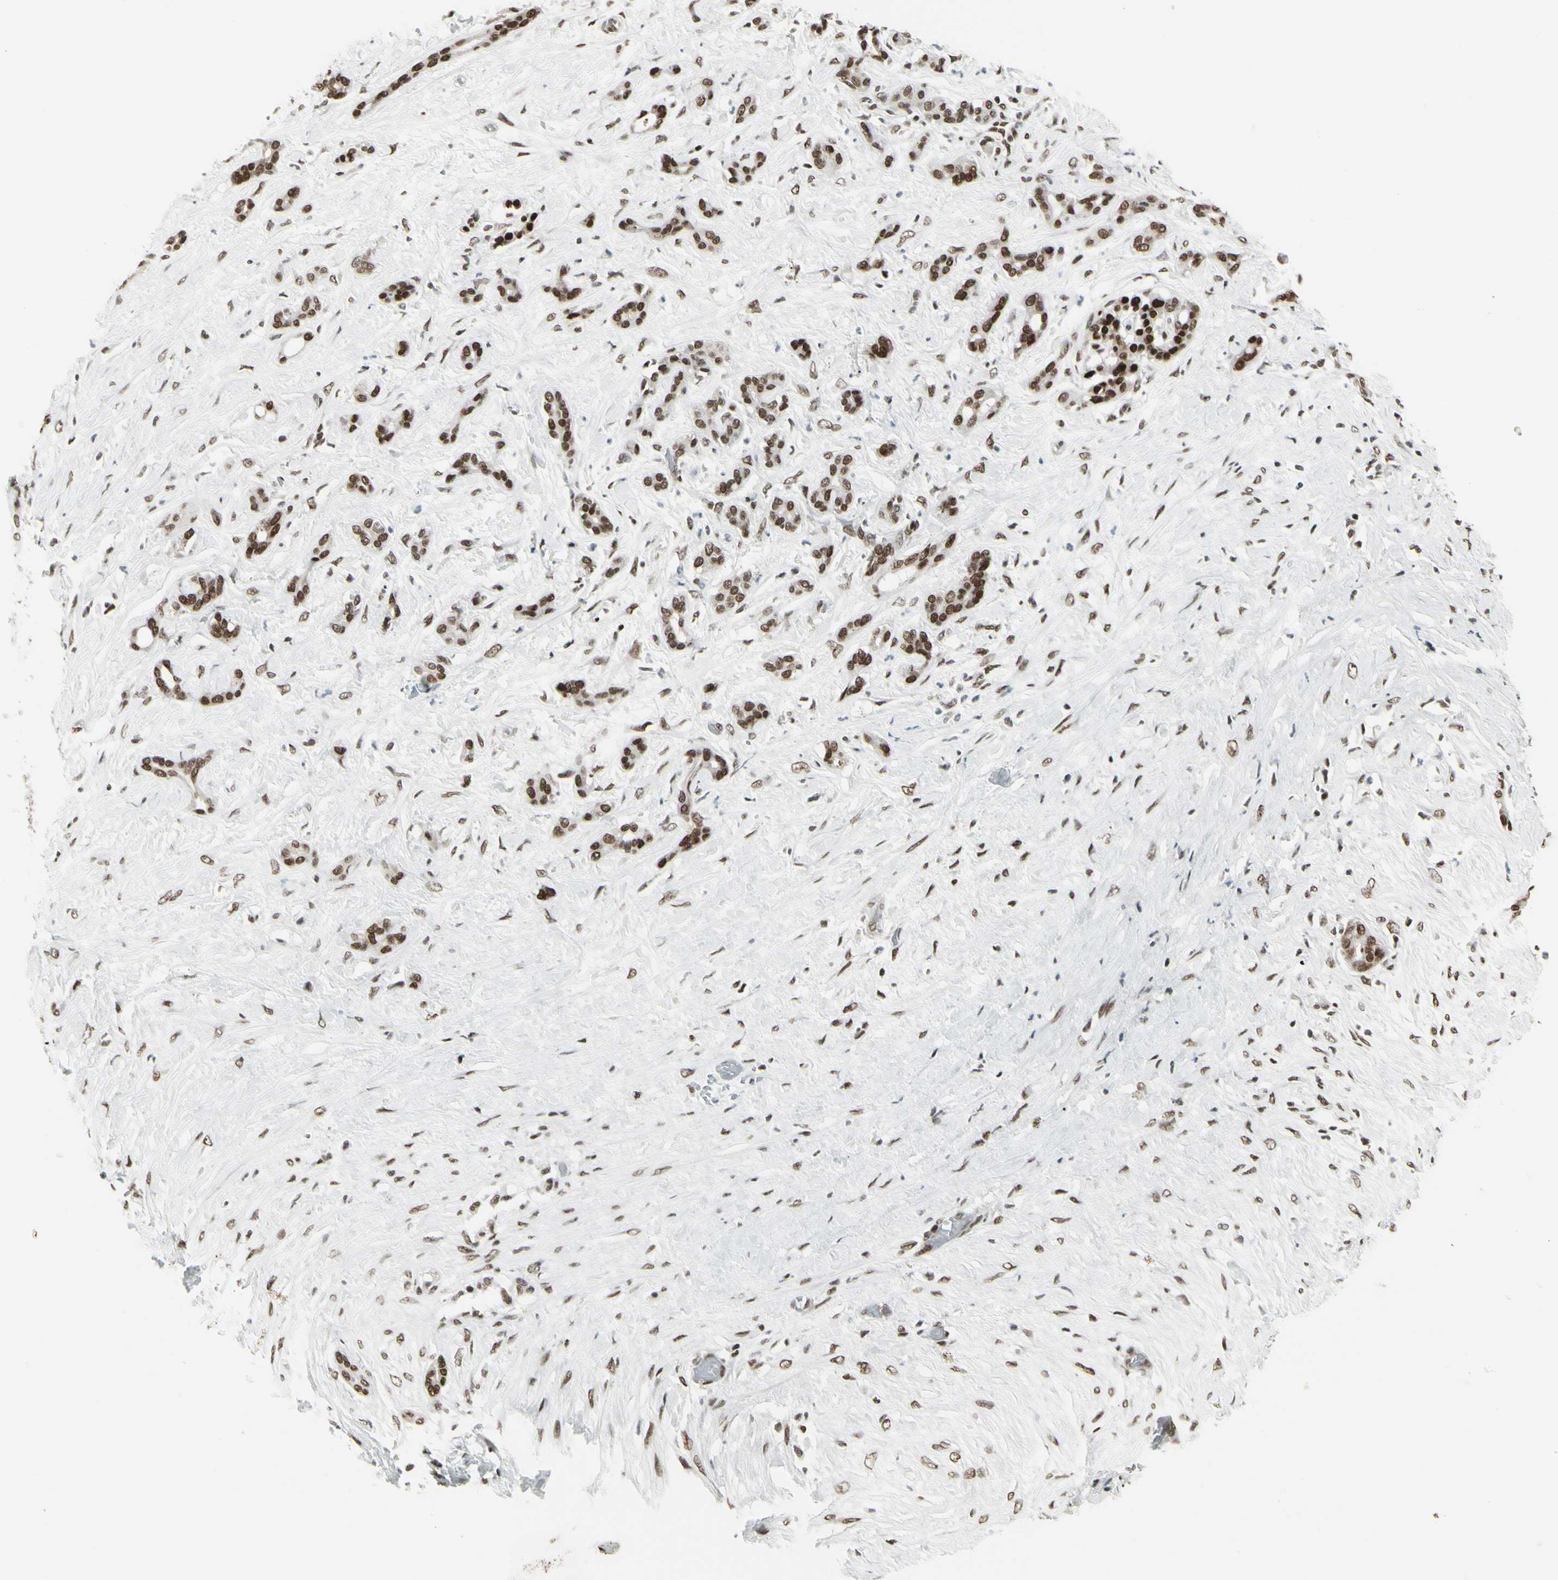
{"staining": {"intensity": "strong", "quantity": ">75%", "location": "nuclear"}, "tissue": "pancreatic cancer", "cell_type": "Tumor cells", "image_type": "cancer", "snomed": [{"axis": "morphology", "description": "Adenocarcinoma, NOS"}, {"axis": "topography", "description": "Pancreas"}], "caption": "A brown stain highlights strong nuclear expression of a protein in pancreatic adenocarcinoma tumor cells.", "gene": "HMG20A", "patient": {"sex": "male", "age": 41}}